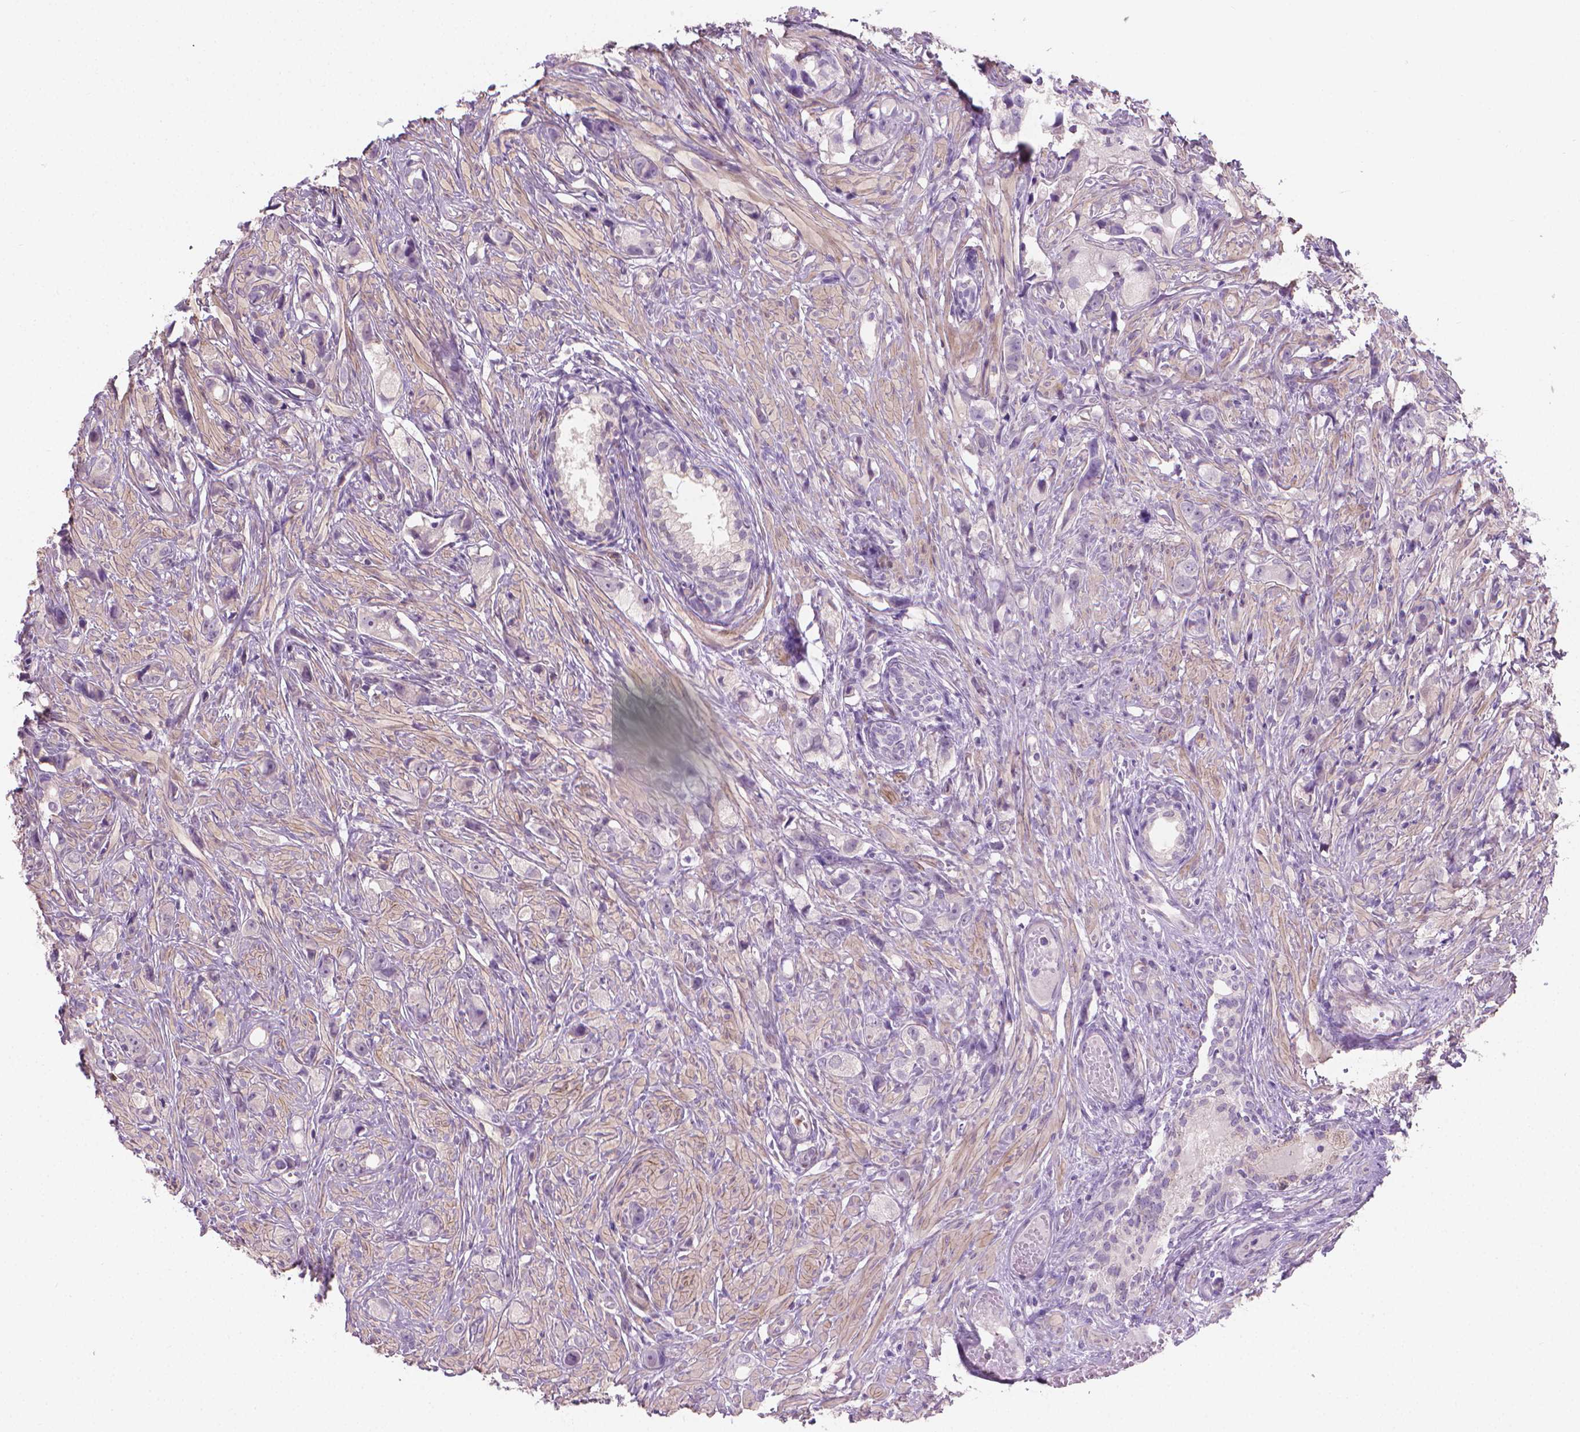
{"staining": {"intensity": "negative", "quantity": "none", "location": "none"}, "tissue": "prostate cancer", "cell_type": "Tumor cells", "image_type": "cancer", "snomed": [{"axis": "morphology", "description": "Adenocarcinoma, High grade"}, {"axis": "topography", "description": "Prostate"}], "caption": "IHC photomicrograph of neoplastic tissue: human prostate high-grade adenocarcinoma stained with DAB shows no significant protein expression in tumor cells.", "gene": "GSDMA", "patient": {"sex": "male", "age": 75}}